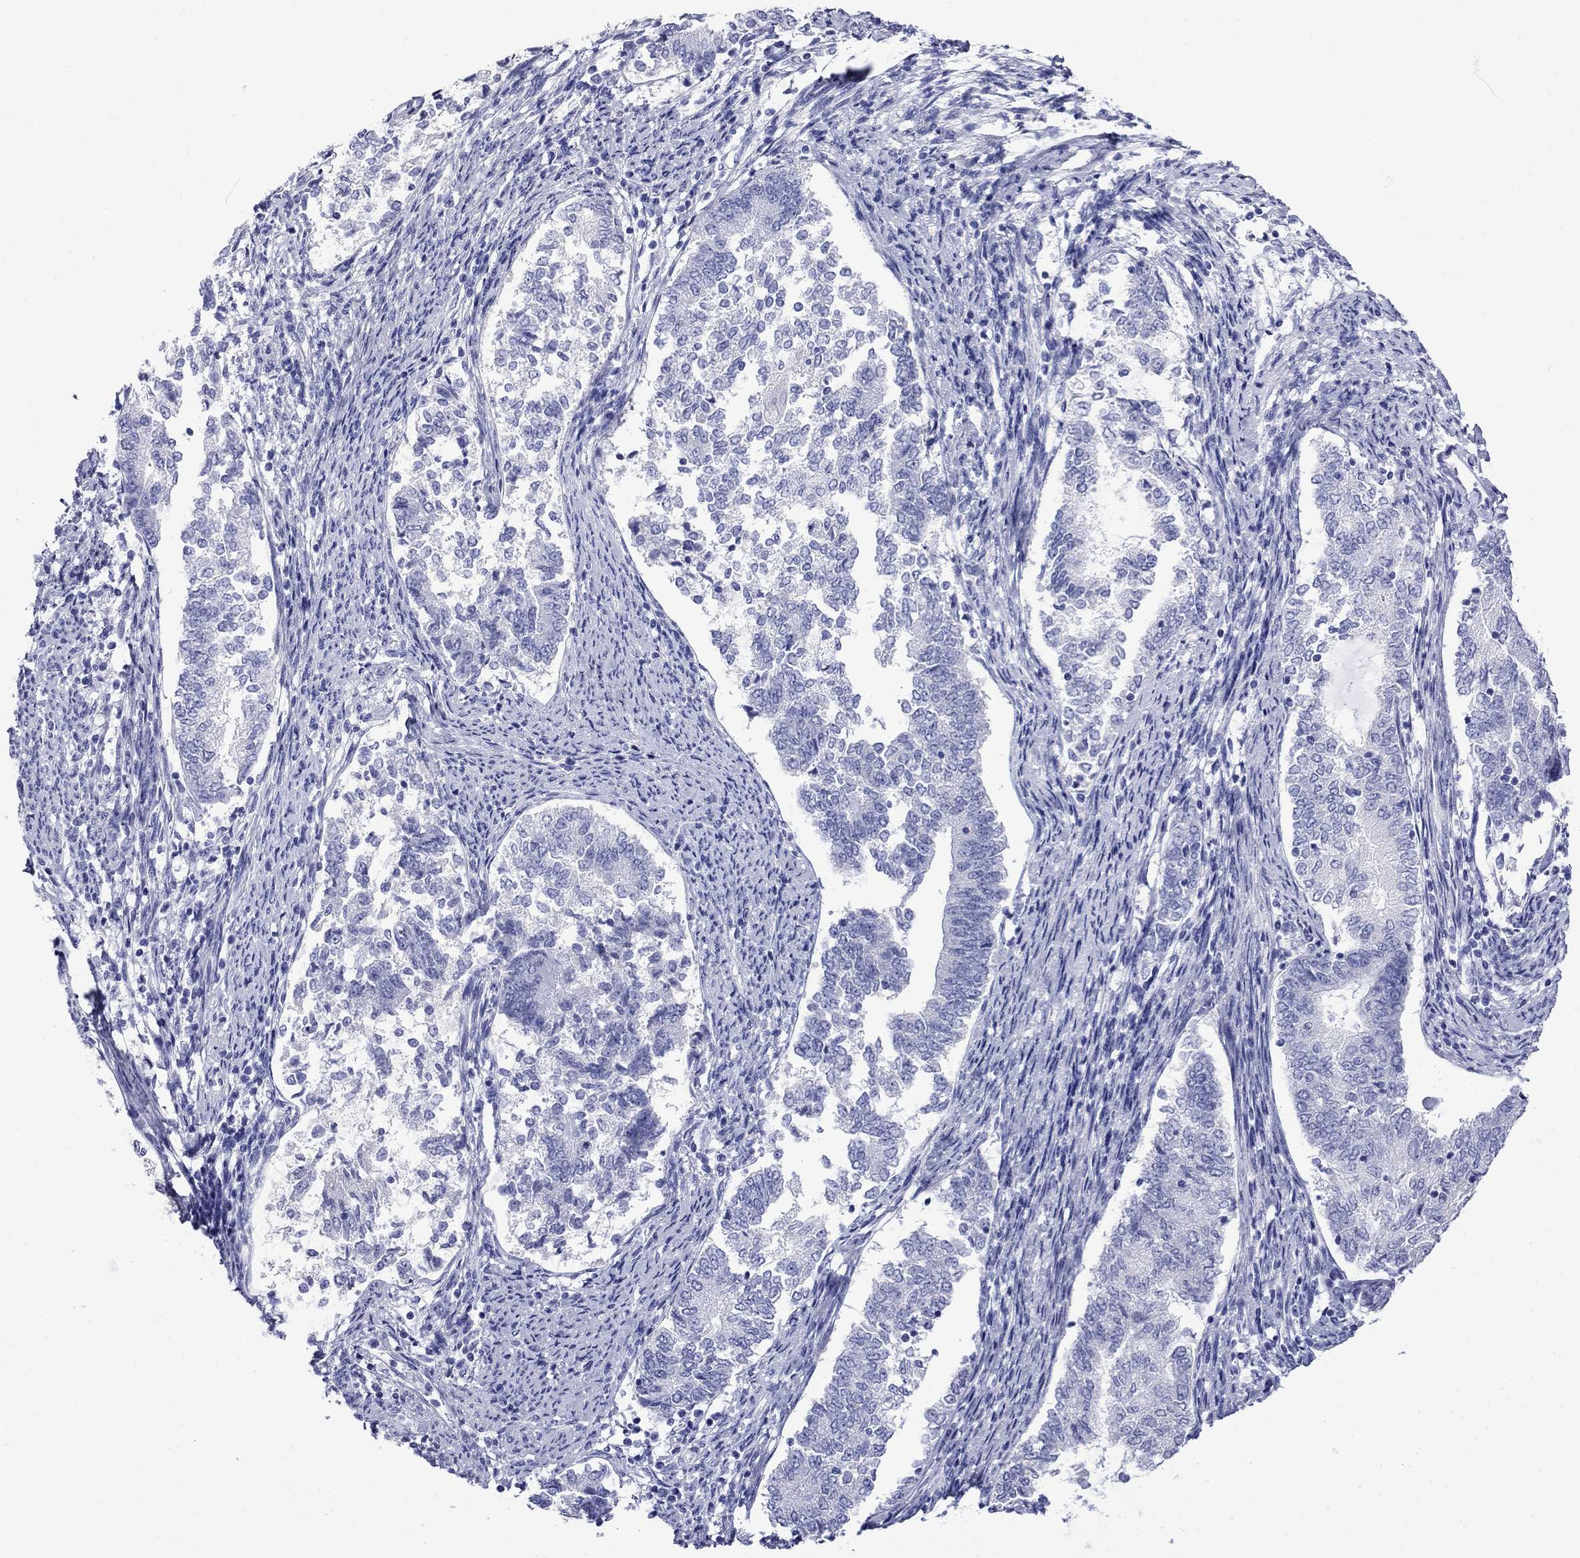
{"staining": {"intensity": "negative", "quantity": "none", "location": "none"}, "tissue": "endometrial cancer", "cell_type": "Tumor cells", "image_type": "cancer", "snomed": [{"axis": "morphology", "description": "Adenocarcinoma, NOS"}, {"axis": "topography", "description": "Endometrium"}], "caption": "Immunohistochemistry (IHC) photomicrograph of endometrial adenocarcinoma stained for a protein (brown), which exhibits no positivity in tumor cells.", "gene": "GIP", "patient": {"sex": "female", "age": 65}}